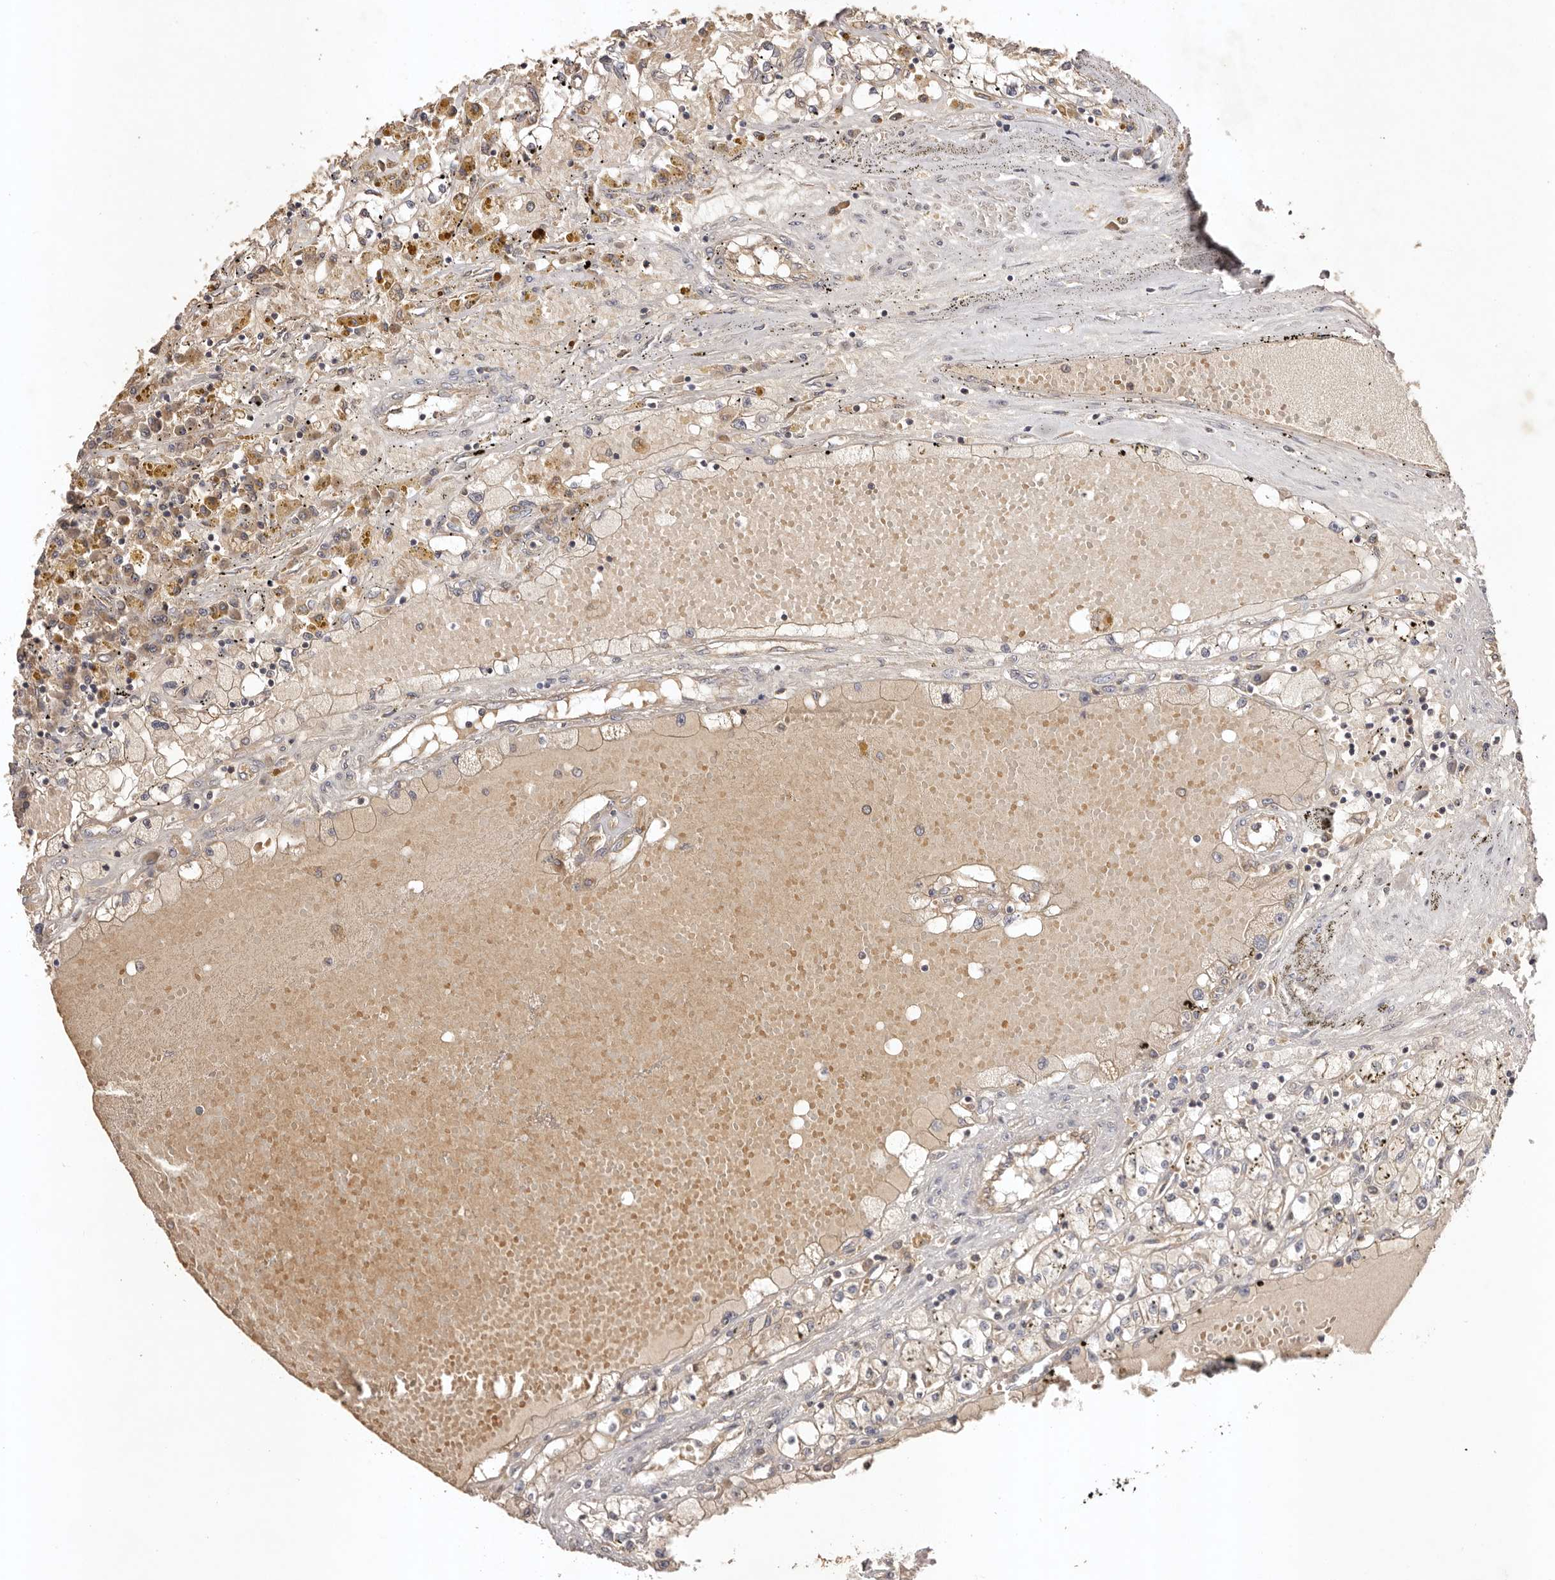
{"staining": {"intensity": "weak", "quantity": "25%-75%", "location": "cytoplasmic/membranous"}, "tissue": "renal cancer", "cell_type": "Tumor cells", "image_type": "cancer", "snomed": [{"axis": "morphology", "description": "Adenocarcinoma, NOS"}, {"axis": "topography", "description": "Kidney"}], "caption": "Protein expression analysis of human renal cancer (adenocarcinoma) reveals weak cytoplasmic/membranous staining in about 25%-75% of tumor cells.", "gene": "UBR2", "patient": {"sex": "male", "age": 56}}